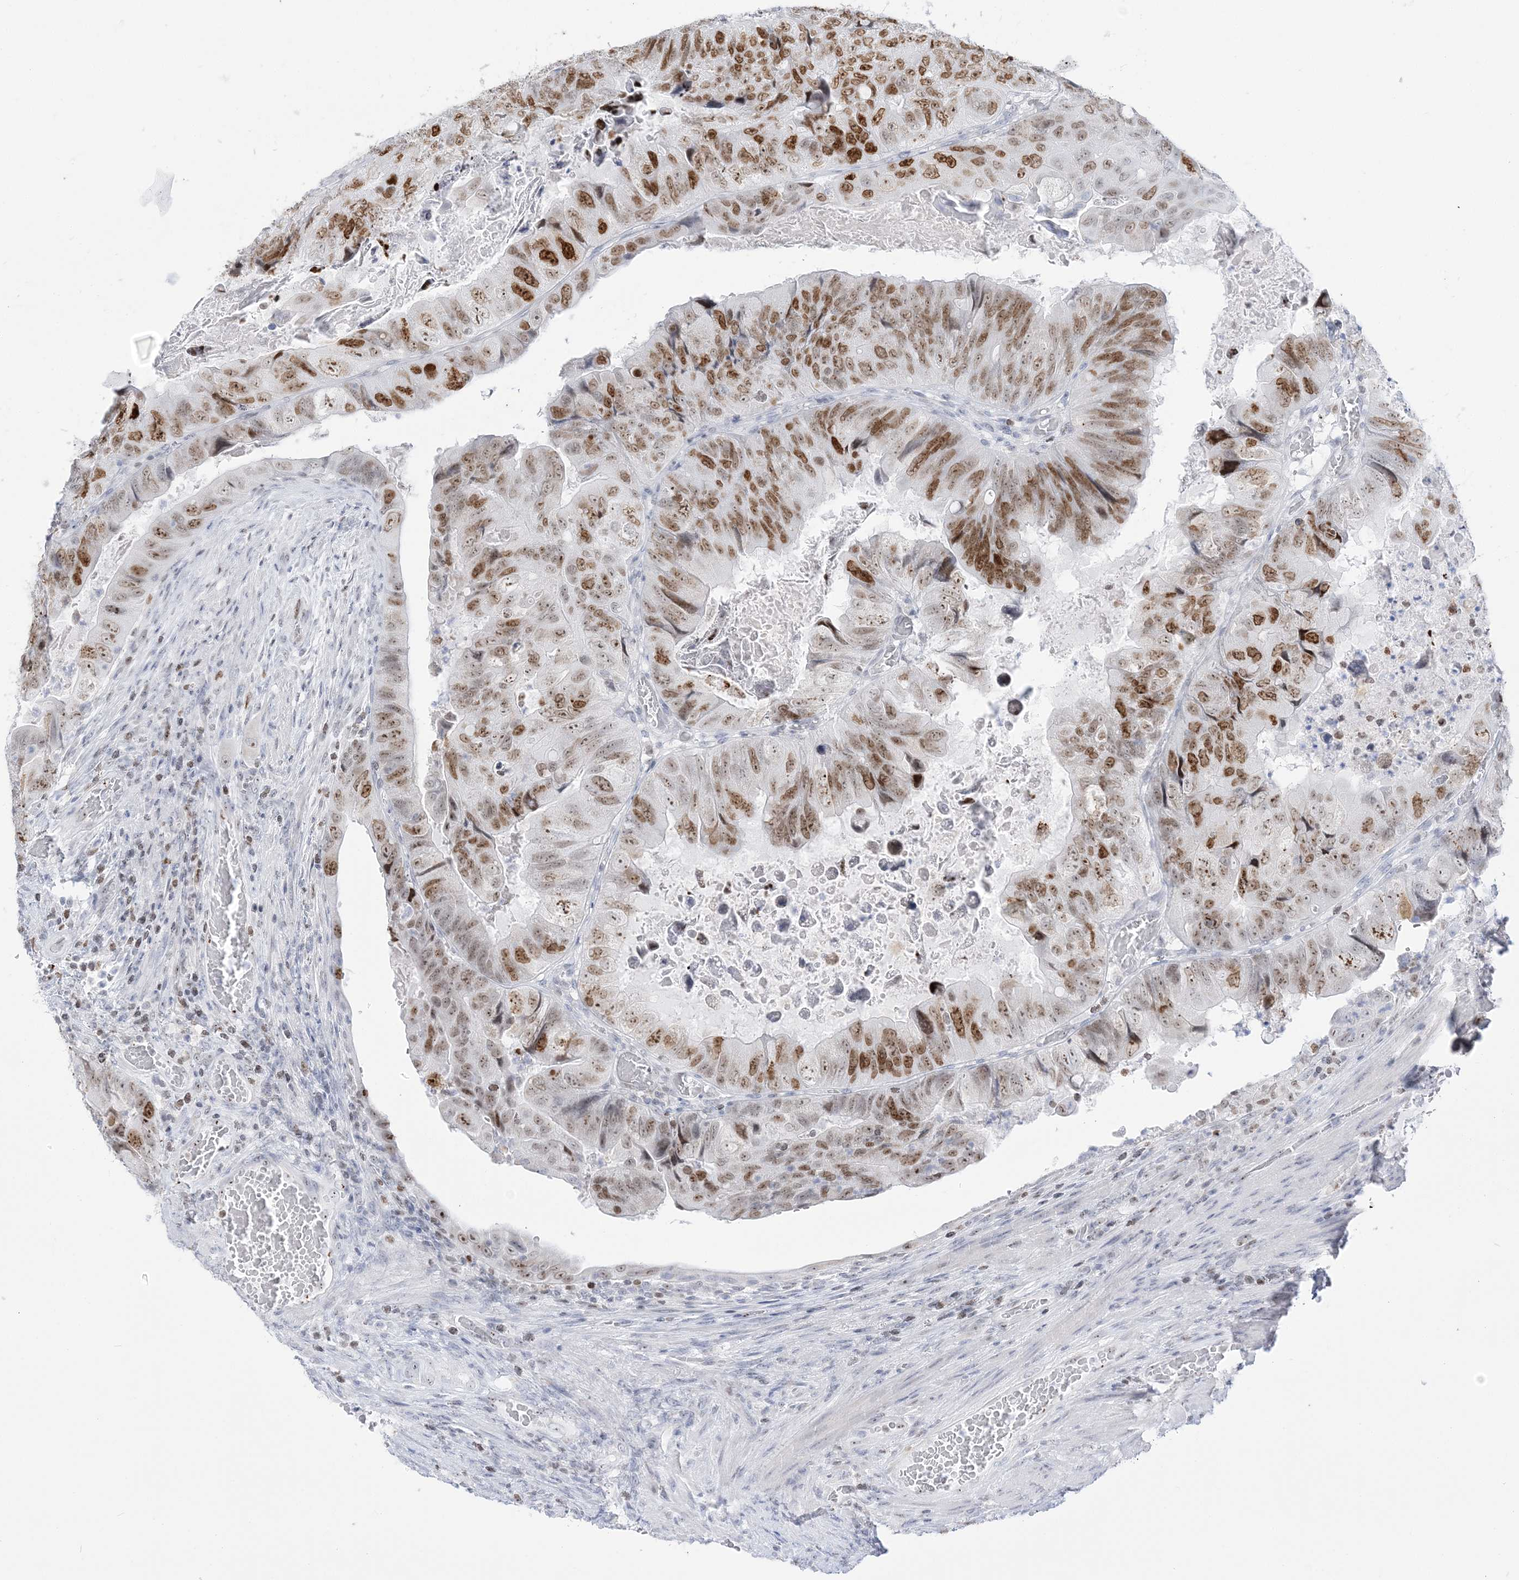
{"staining": {"intensity": "strong", "quantity": ">75%", "location": "nuclear"}, "tissue": "colorectal cancer", "cell_type": "Tumor cells", "image_type": "cancer", "snomed": [{"axis": "morphology", "description": "Adenocarcinoma, NOS"}, {"axis": "topography", "description": "Rectum"}], "caption": "Immunohistochemical staining of colorectal adenocarcinoma reveals strong nuclear protein staining in approximately >75% of tumor cells. Using DAB (brown) and hematoxylin (blue) stains, captured at high magnification using brightfield microscopy.", "gene": "DDX21", "patient": {"sex": "male", "age": 63}}